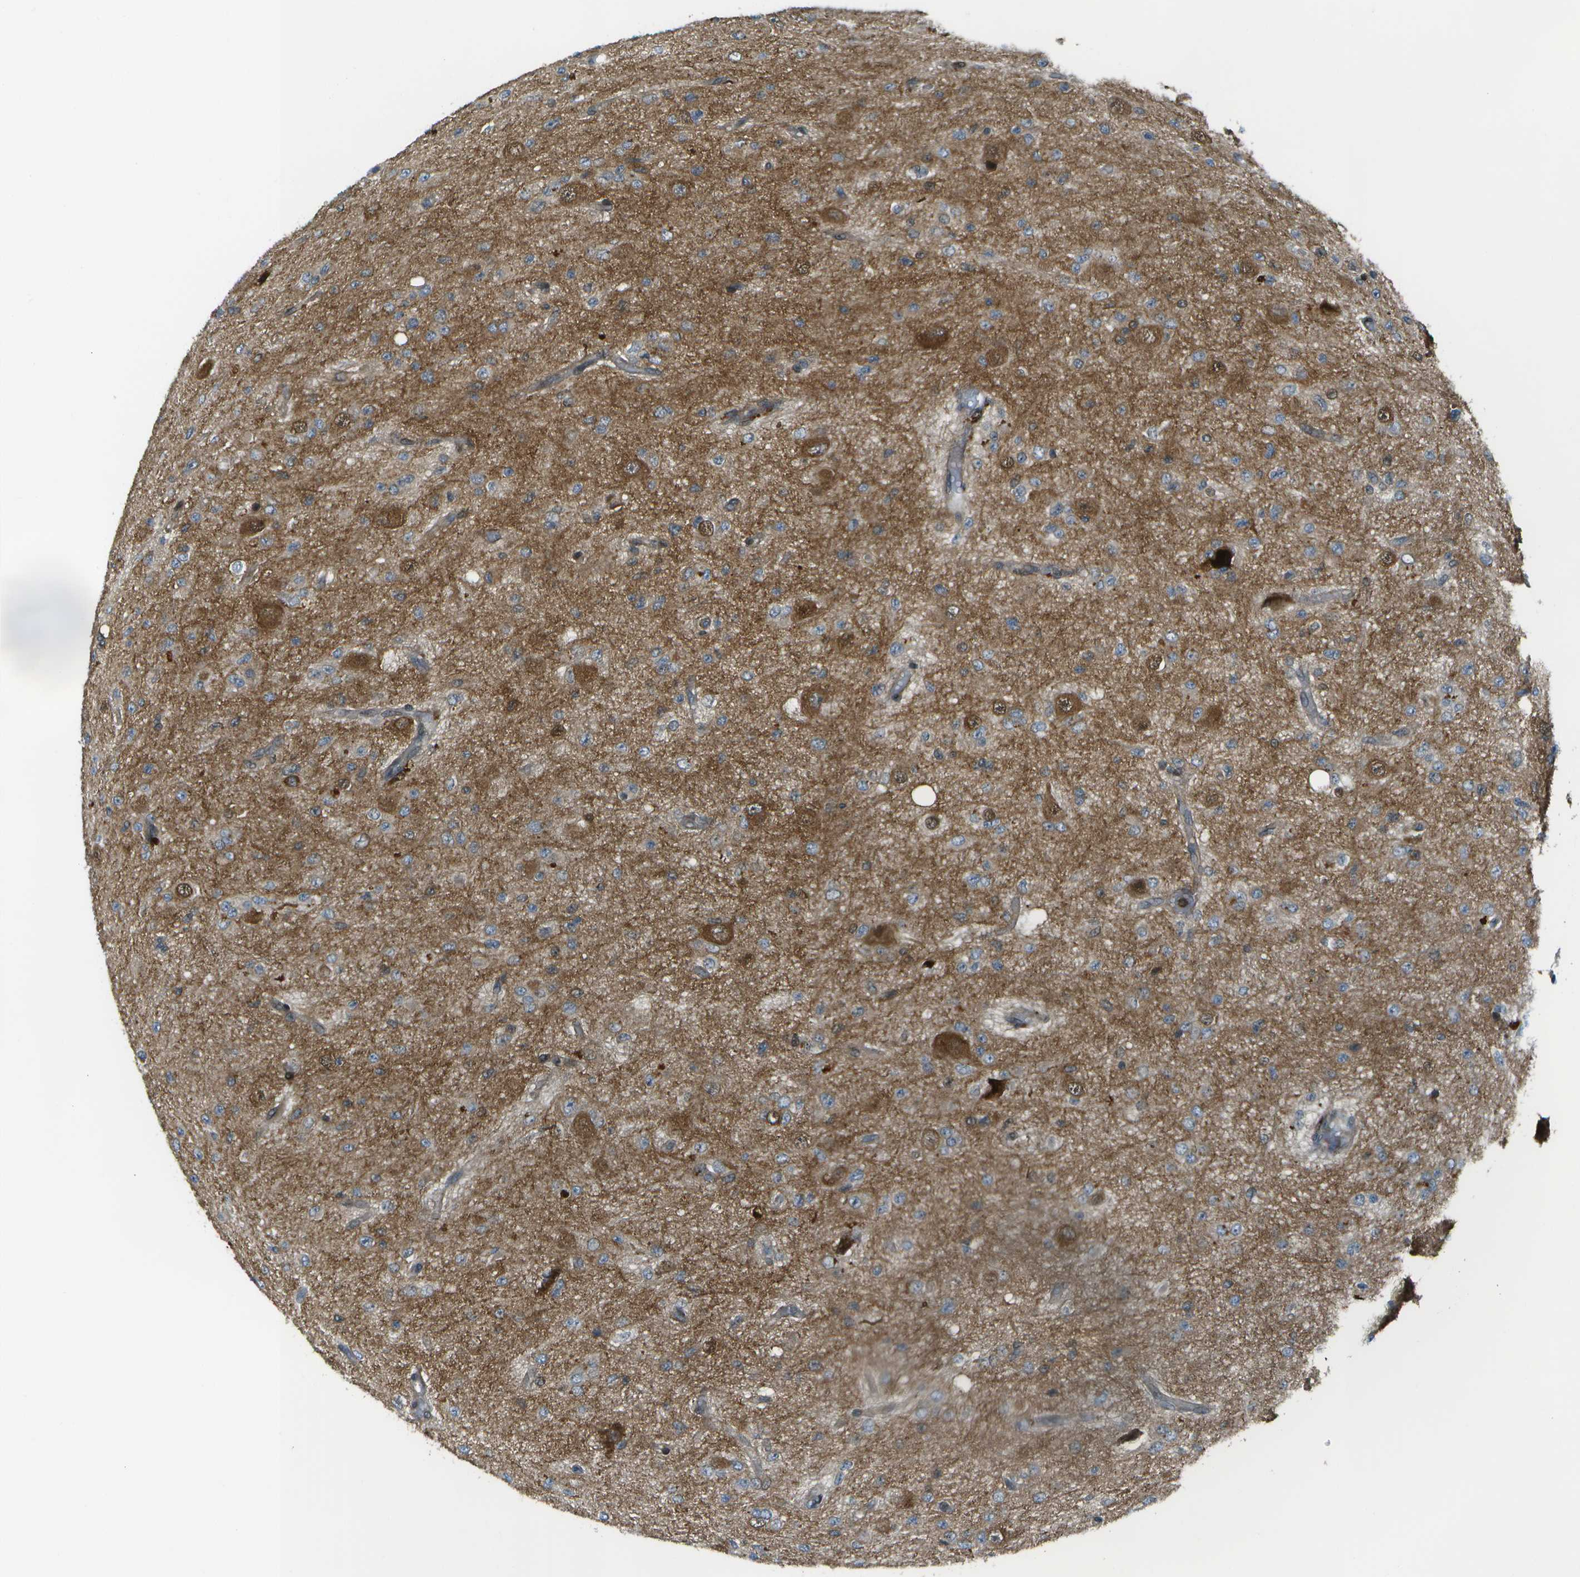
{"staining": {"intensity": "moderate", "quantity": "25%-75%", "location": "cytoplasmic/membranous"}, "tissue": "glioma", "cell_type": "Tumor cells", "image_type": "cancer", "snomed": [{"axis": "morphology", "description": "Glioma, malignant, High grade"}, {"axis": "topography", "description": "pancreas cauda"}], "caption": "Immunohistochemistry (IHC) photomicrograph of neoplastic tissue: human glioma stained using immunohistochemistry (IHC) displays medium levels of moderate protein expression localized specifically in the cytoplasmic/membranous of tumor cells, appearing as a cytoplasmic/membranous brown color.", "gene": "TMEM19", "patient": {"sex": "male", "age": 60}}